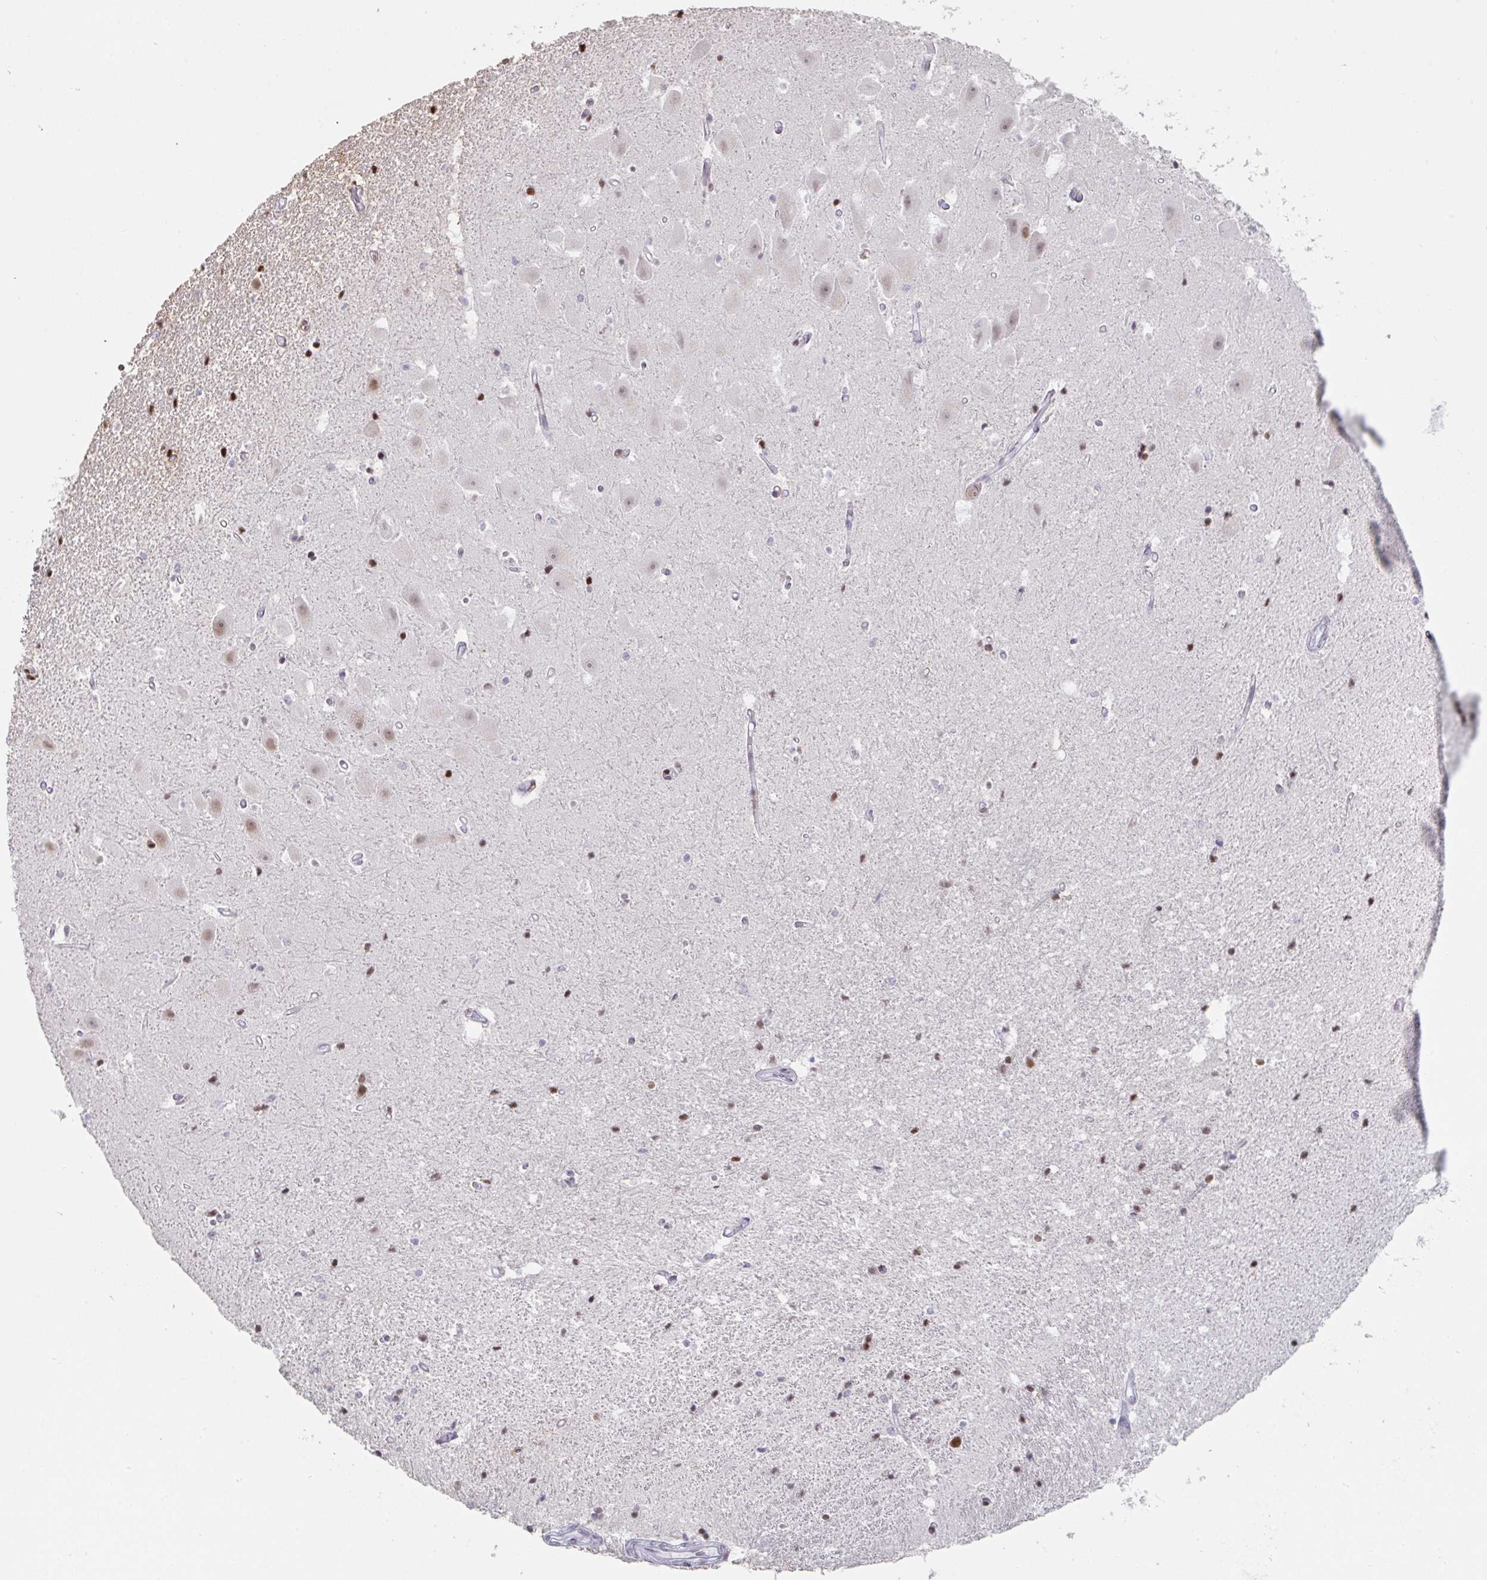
{"staining": {"intensity": "moderate", "quantity": "<25%", "location": "nuclear"}, "tissue": "hippocampus", "cell_type": "Glial cells", "image_type": "normal", "snomed": [{"axis": "morphology", "description": "Normal tissue, NOS"}, {"axis": "topography", "description": "Hippocampus"}], "caption": "Immunohistochemical staining of benign human hippocampus displays <25% levels of moderate nuclear protein positivity in about <25% of glial cells. (IHC, brightfield microscopy, high magnification).", "gene": "LIN54", "patient": {"sex": "male", "age": 63}}